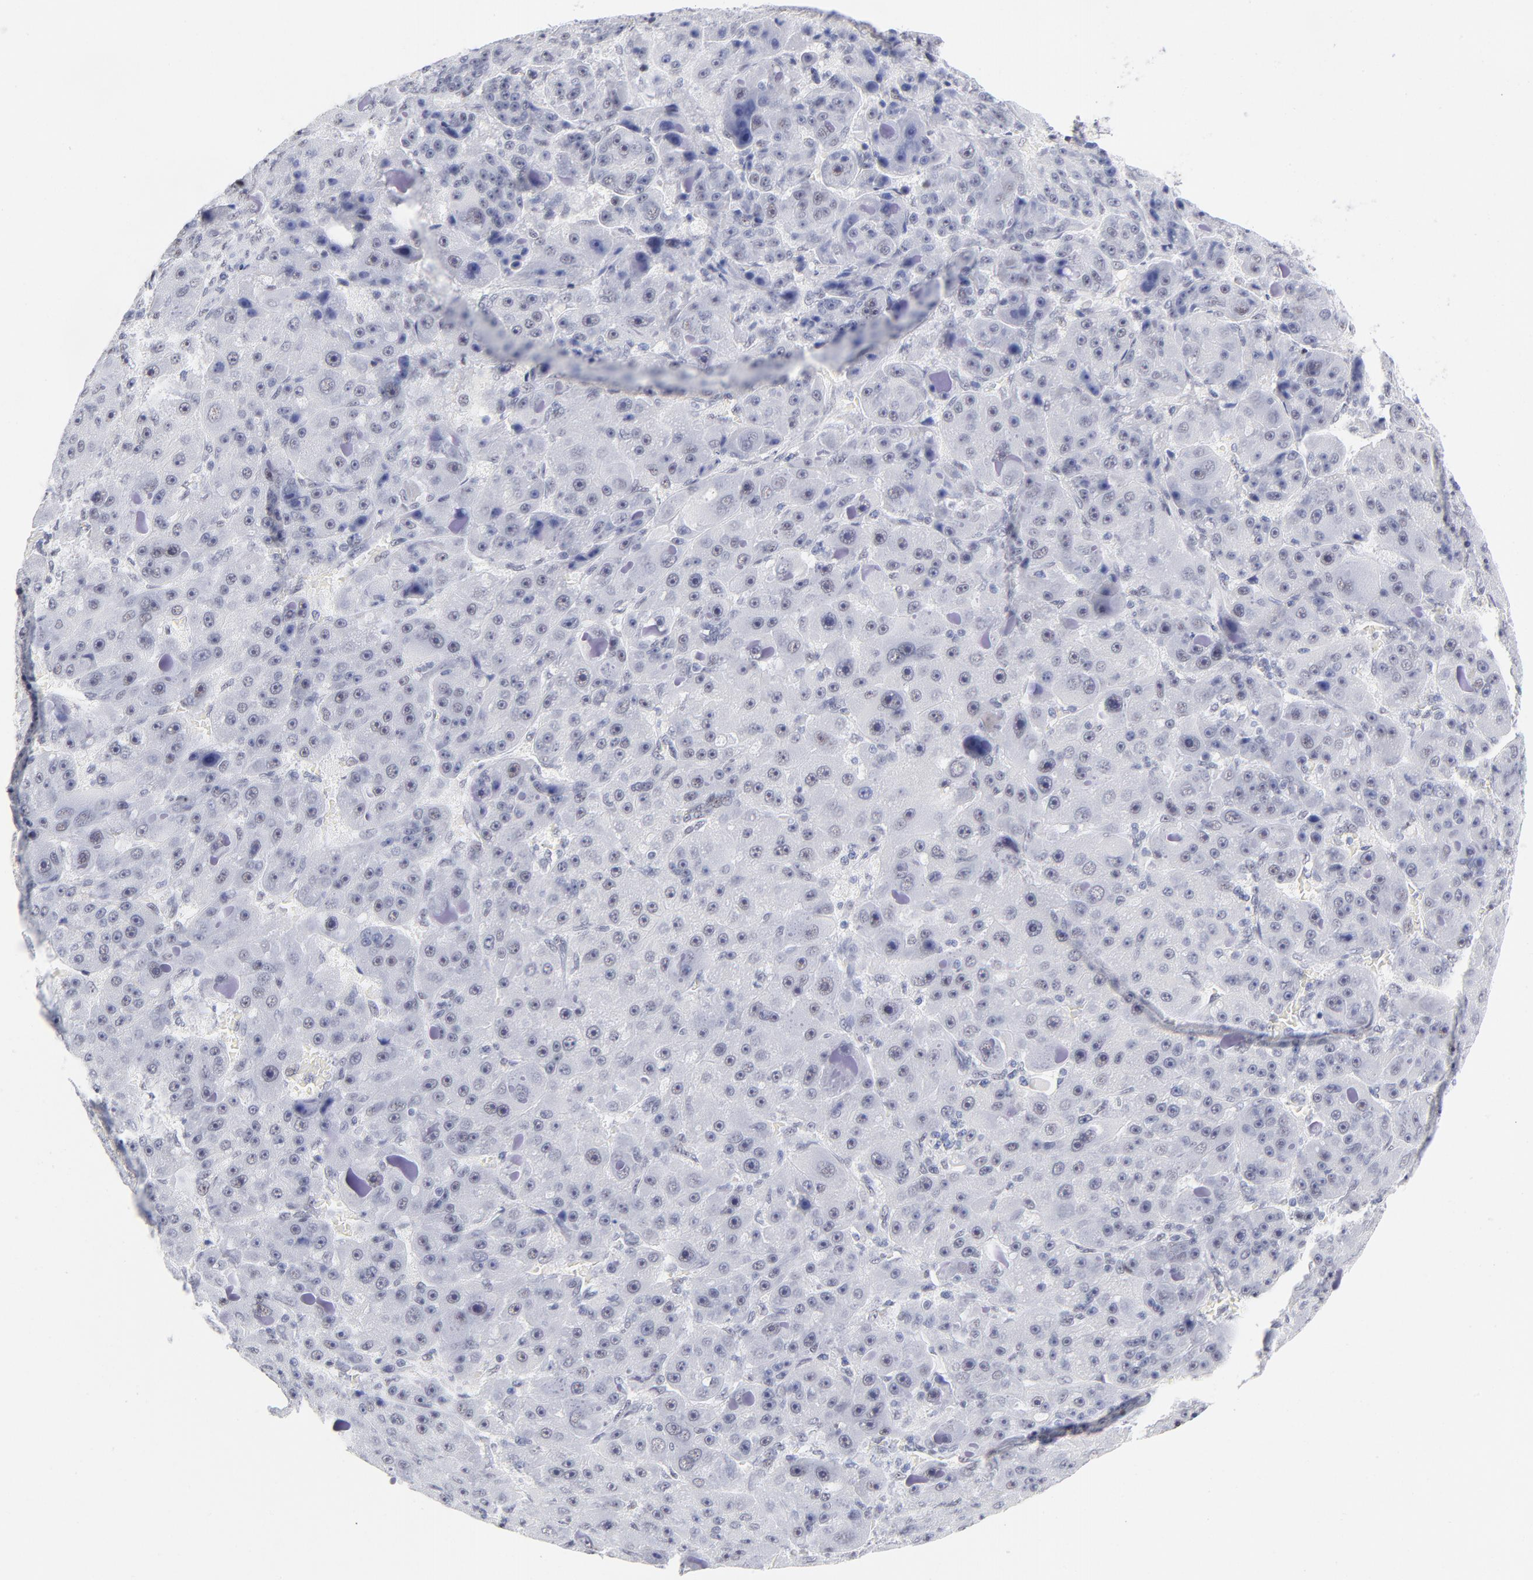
{"staining": {"intensity": "weak", "quantity": "<25%", "location": "nuclear"}, "tissue": "liver cancer", "cell_type": "Tumor cells", "image_type": "cancer", "snomed": [{"axis": "morphology", "description": "Carcinoma, Hepatocellular, NOS"}, {"axis": "topography", "description": "Liver"}], "caption": "DAB (3,3'-diaminobenzidine) immunohistochemical staining of human liver cancer (hepatocellular carcinoma) demonstrates no significant staining in tumor cells.", "gene": "SNRPB", "patient": {"sex": "male", "age": 76}}